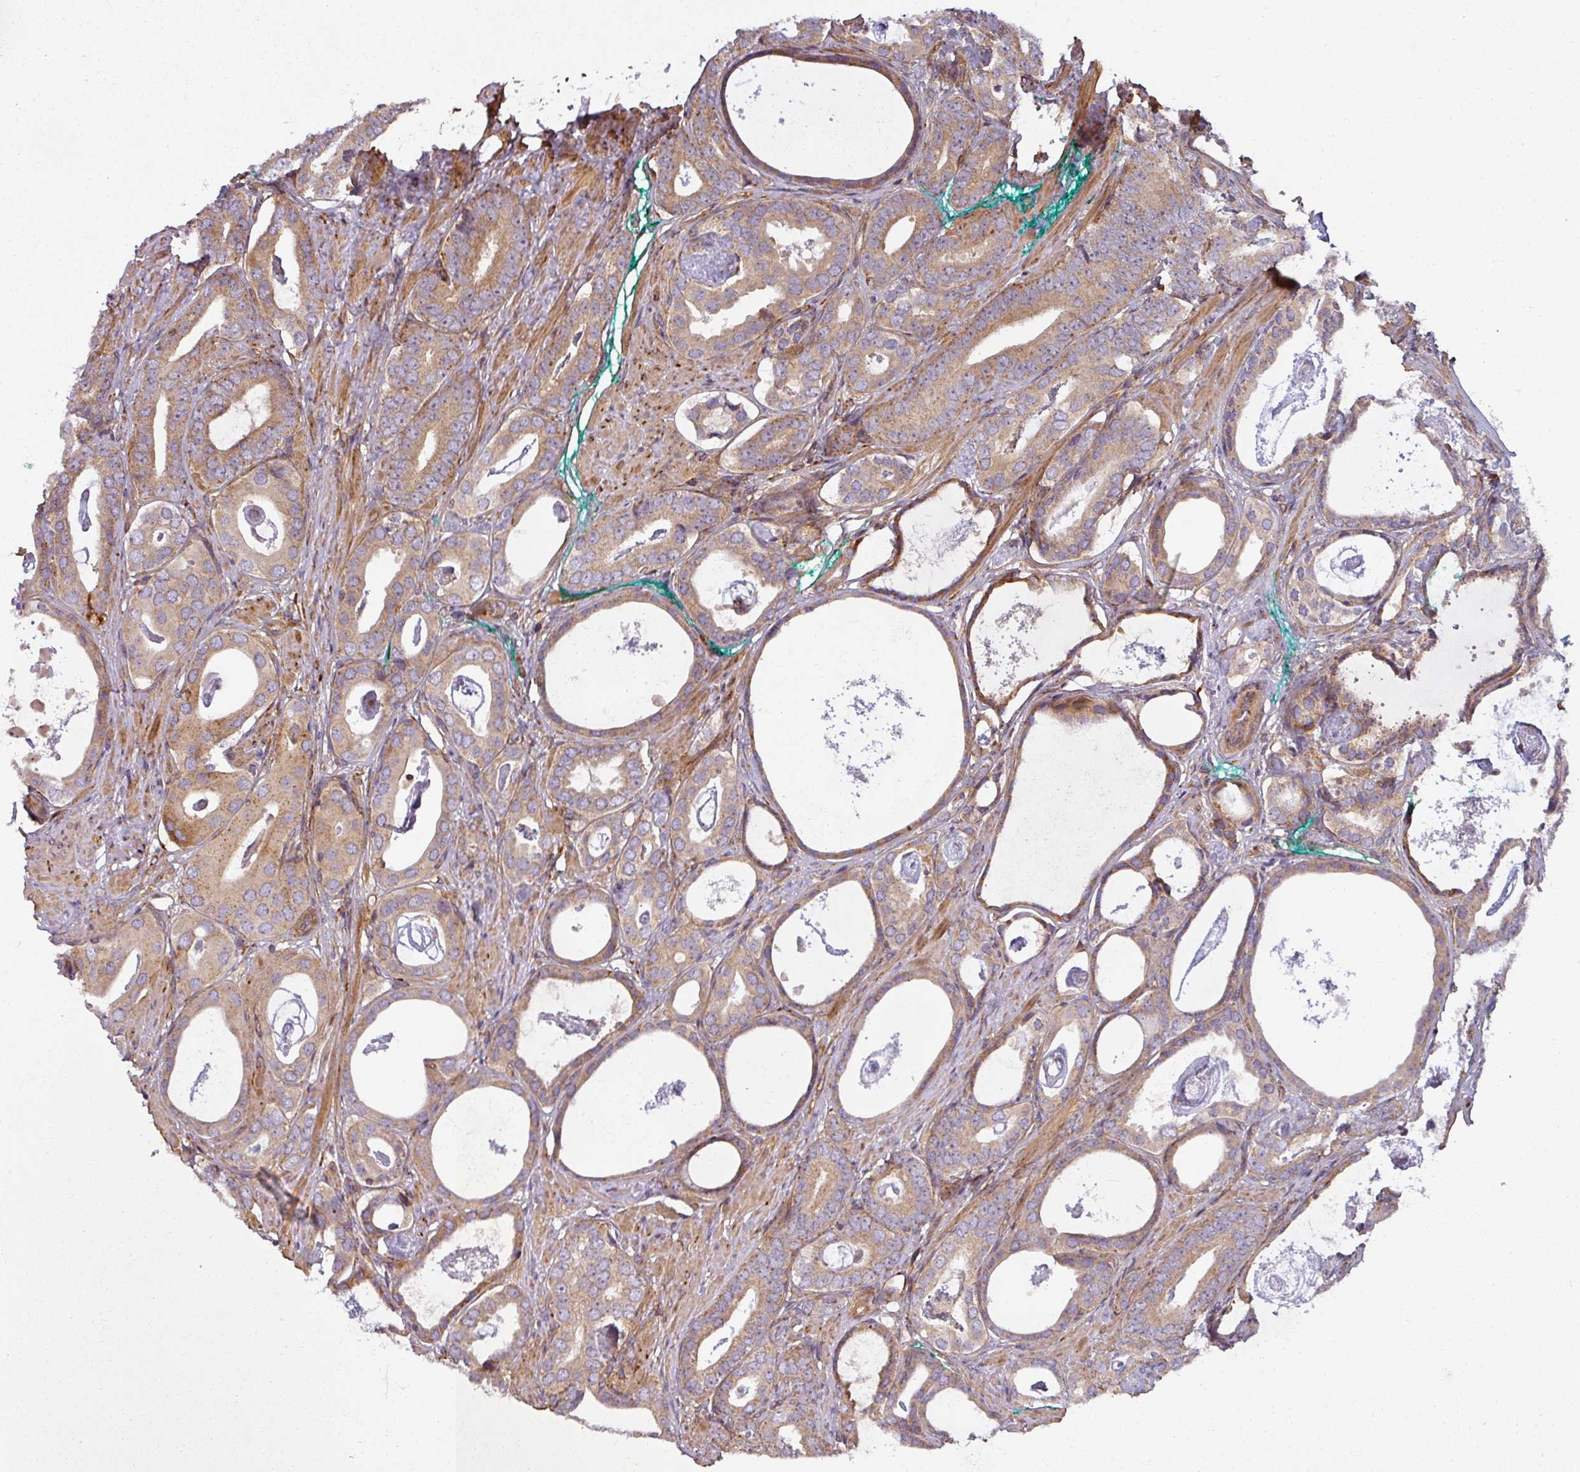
{"staining": {"intensity": "moderate", "quantity": ">75%", "location": "cytoplasmic/membranous"}, "tissue": "prostate cancer", "cell_type": "Tumor cells", "image_type": "cancer", "snomed": [{"axis": "morphology", "description": "Adenocarcinoma, Low grade"}, {"axis": "topography", "description": "Prostate"}], "caption": "IHC image of neoplastic tissue: prostate cancer (low-grade adenocarcinoma) stained using immunohistochemistry (IHC) shows medium levels of moderate protein expression localized specifically in the cytoplasmic/membranous of tumor cells, appearing as a cytoplasmic/membranous brown color.", "gene": "CASP2", "patient": {"sex": "male", "age": 71}}